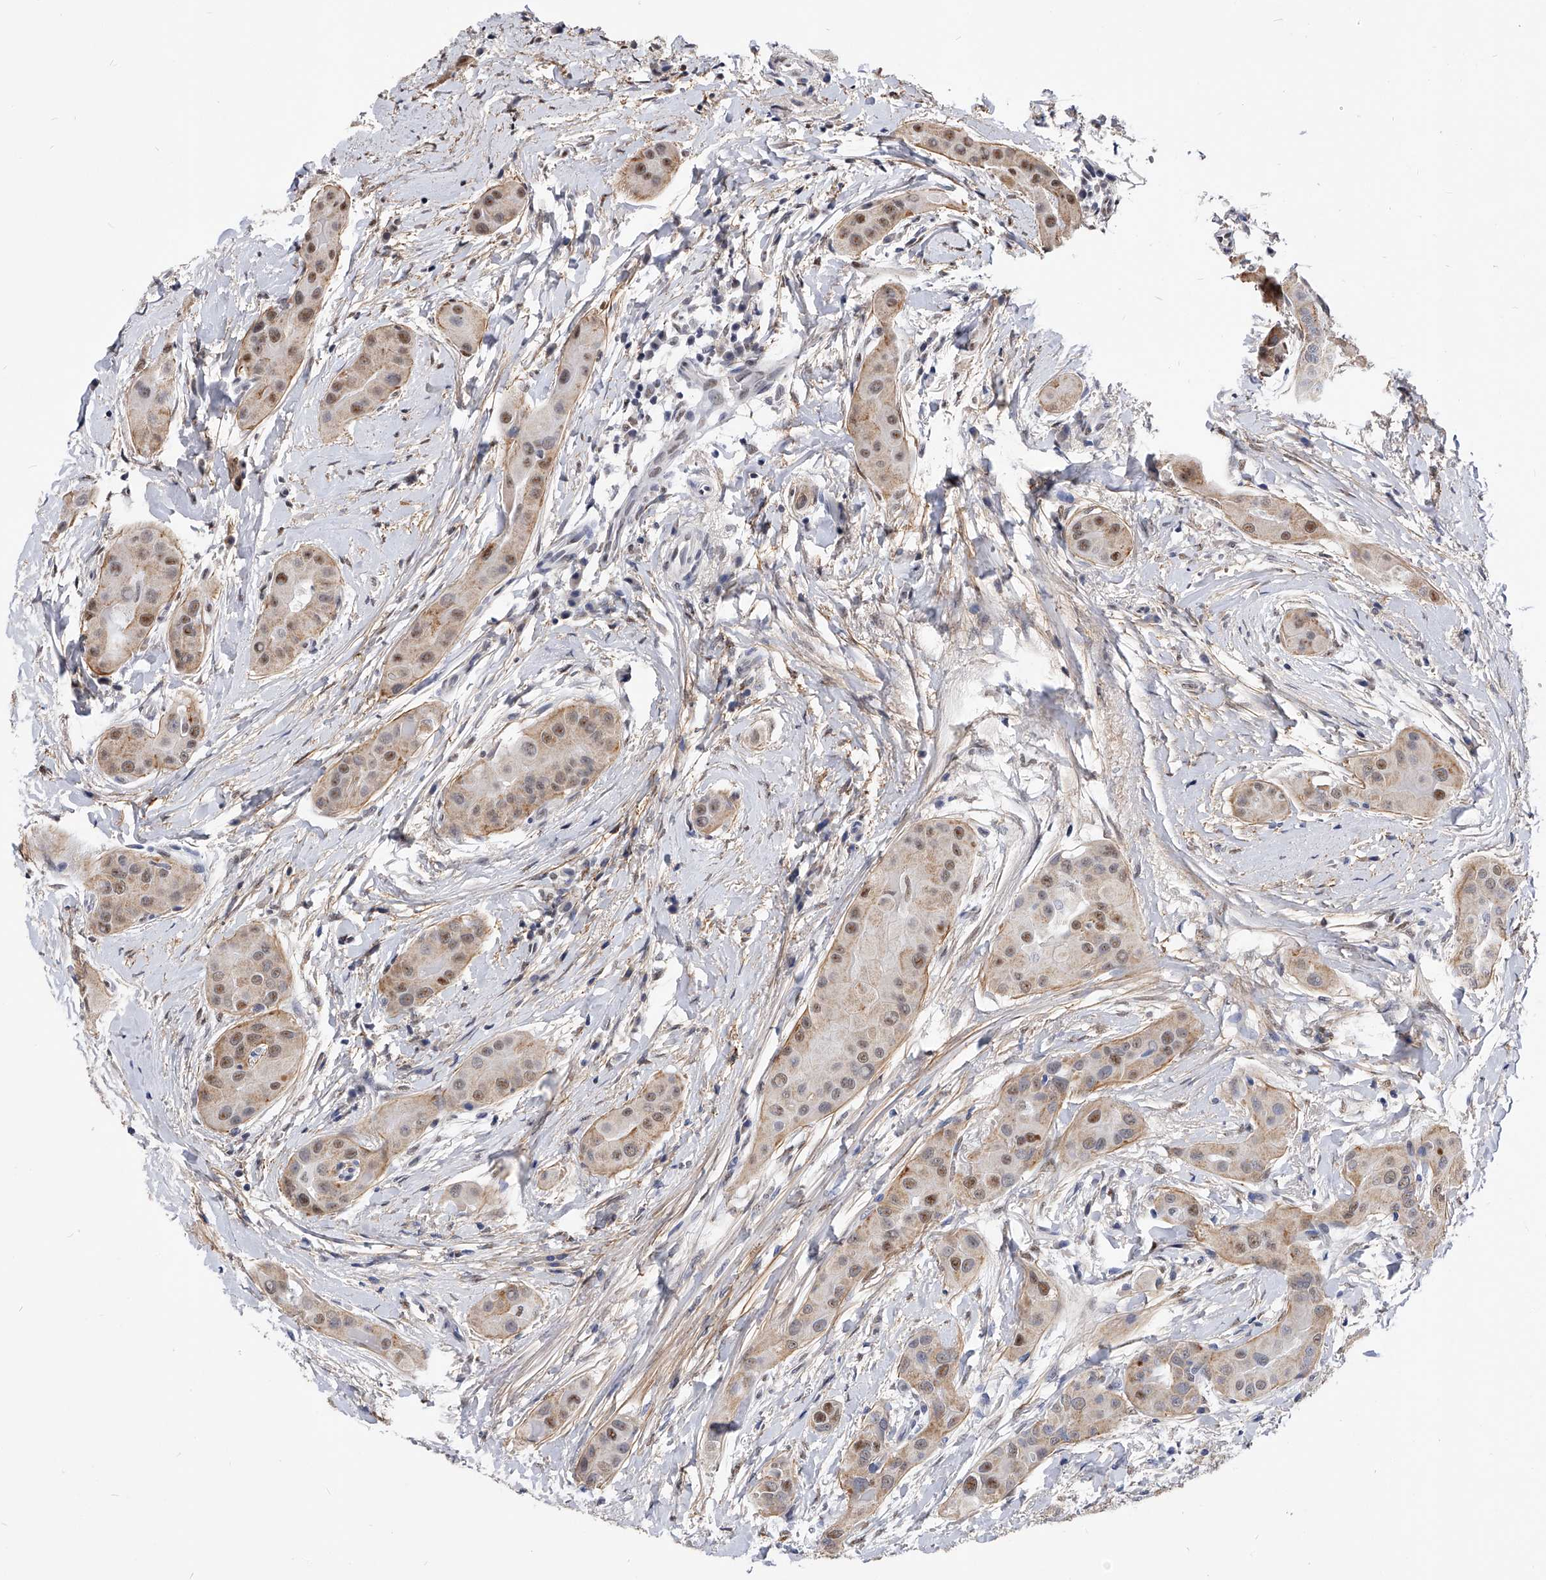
{"staining": {"intensity": "weak", "quantity": "25%-75%", "location": "cytoplasmic/membranous,nuclear"}, "tissue": "thyroid cancer", "cell_type": "Tumor cells", "image_type": "cancer", "snomed": [{"axis": "morphology", "description": "Papillary adenocarcinoma, NOS"}, {"axis": "topography", "description": "Thyroid gland"}], "caption": "Thyroid papillary adenocarcinoma was stained to show a protein in brown. There is low levels of weak cytoplasmic/membranous and nuclear expression in approximately 25%-75% of tumor cells.", "gene": "ZNF529", "patient": {"sex": "male", "age": 33}}